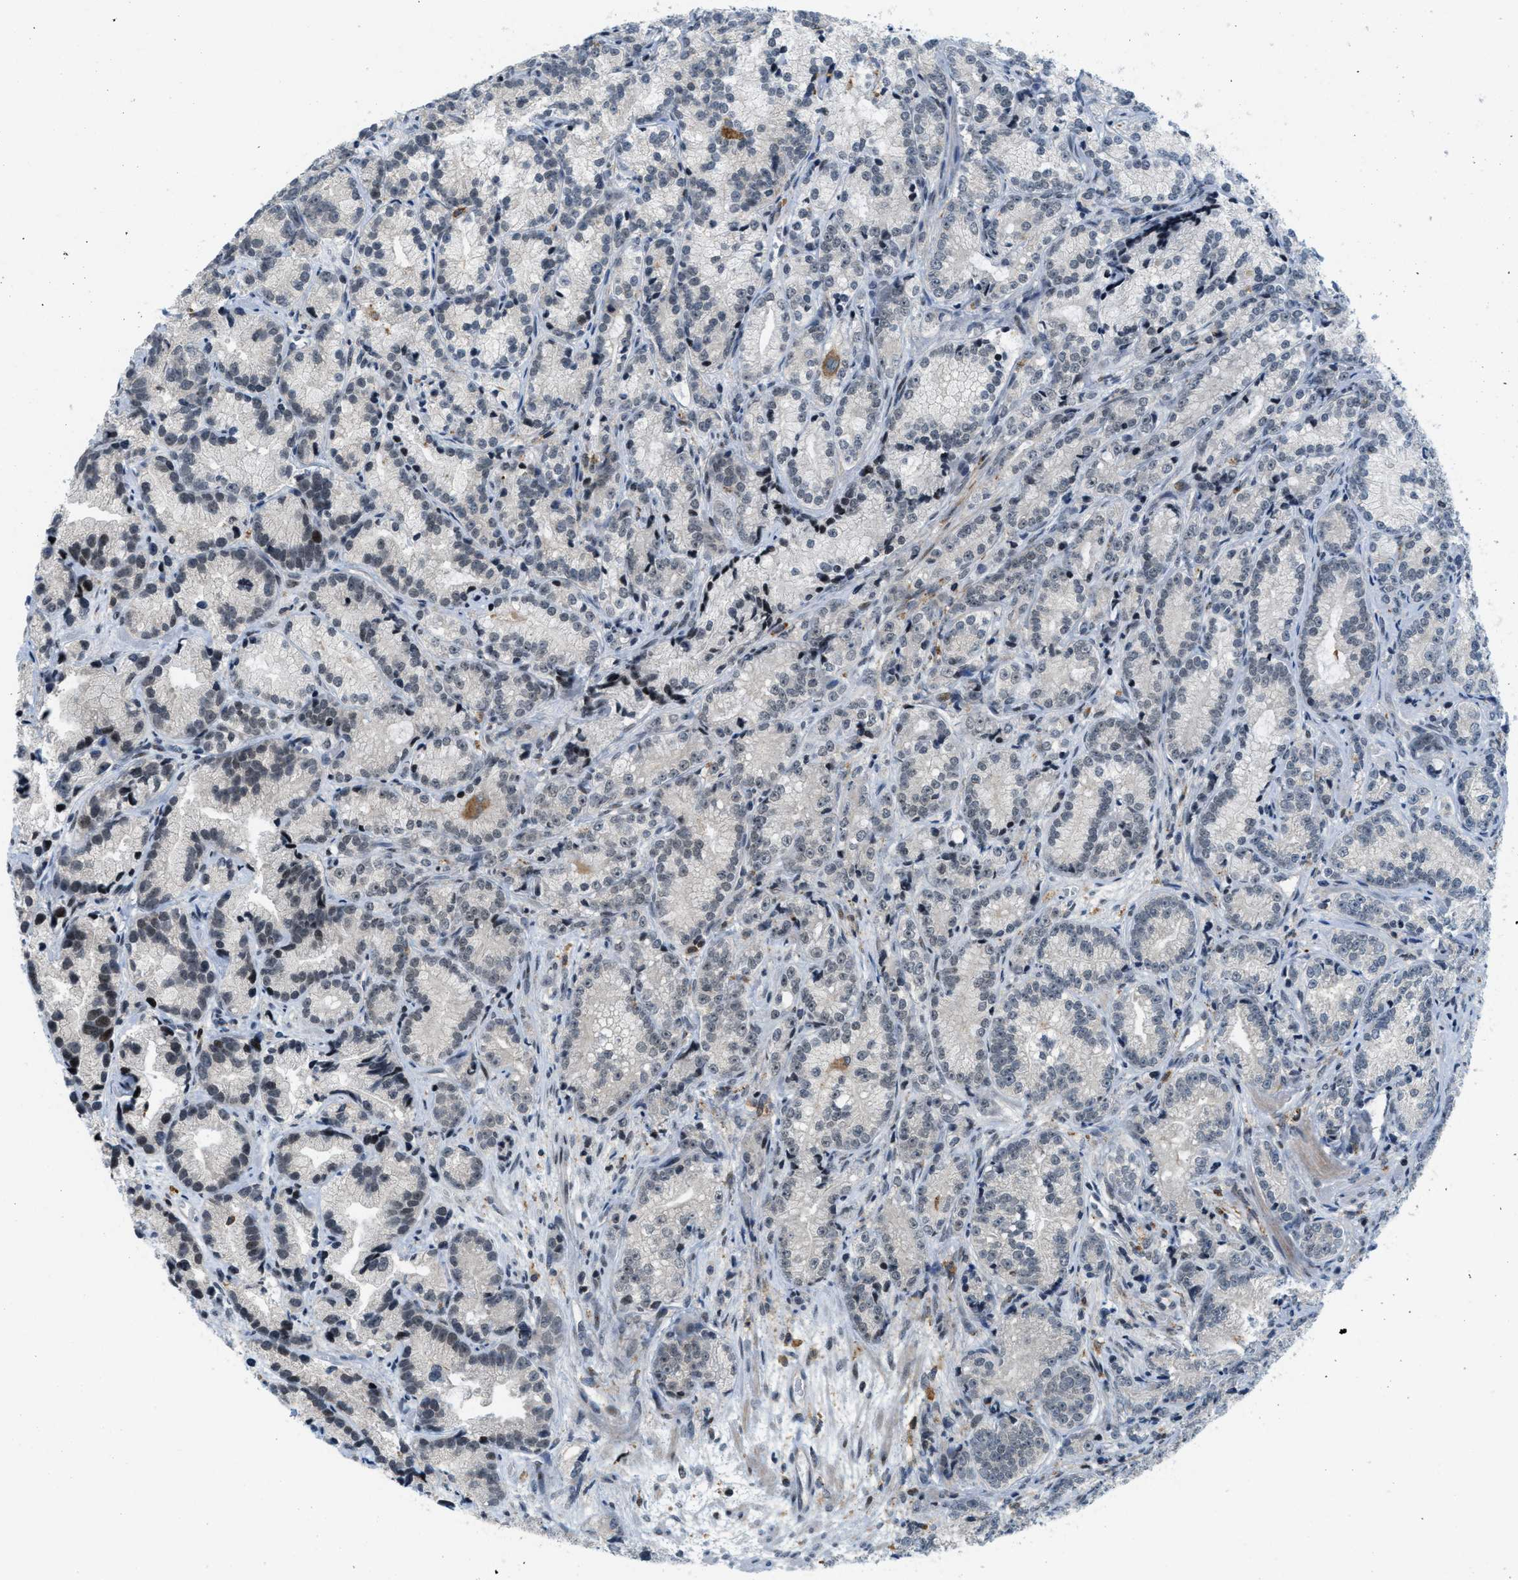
{"staining": {"intensity": "moderate", "quantity": "<25%", "location": "nuclear"}, "tissue": "prostate cancer", "cell_type": "Tumor cells", "image_type": "cancer", "snomed": [{"axis": "morphology", "description": "Adenocarcinoma, Low grade"}, {"axis": "topography", "description": "Prostate"}], "caption": "Protein expression analysis of prostate cancer (low-grade adenocarcinoma) displays moderate nuclear staining in about <25% of tumor cells.", "gene": "ING1", "patient": {"sex": "male", "age": 89}}